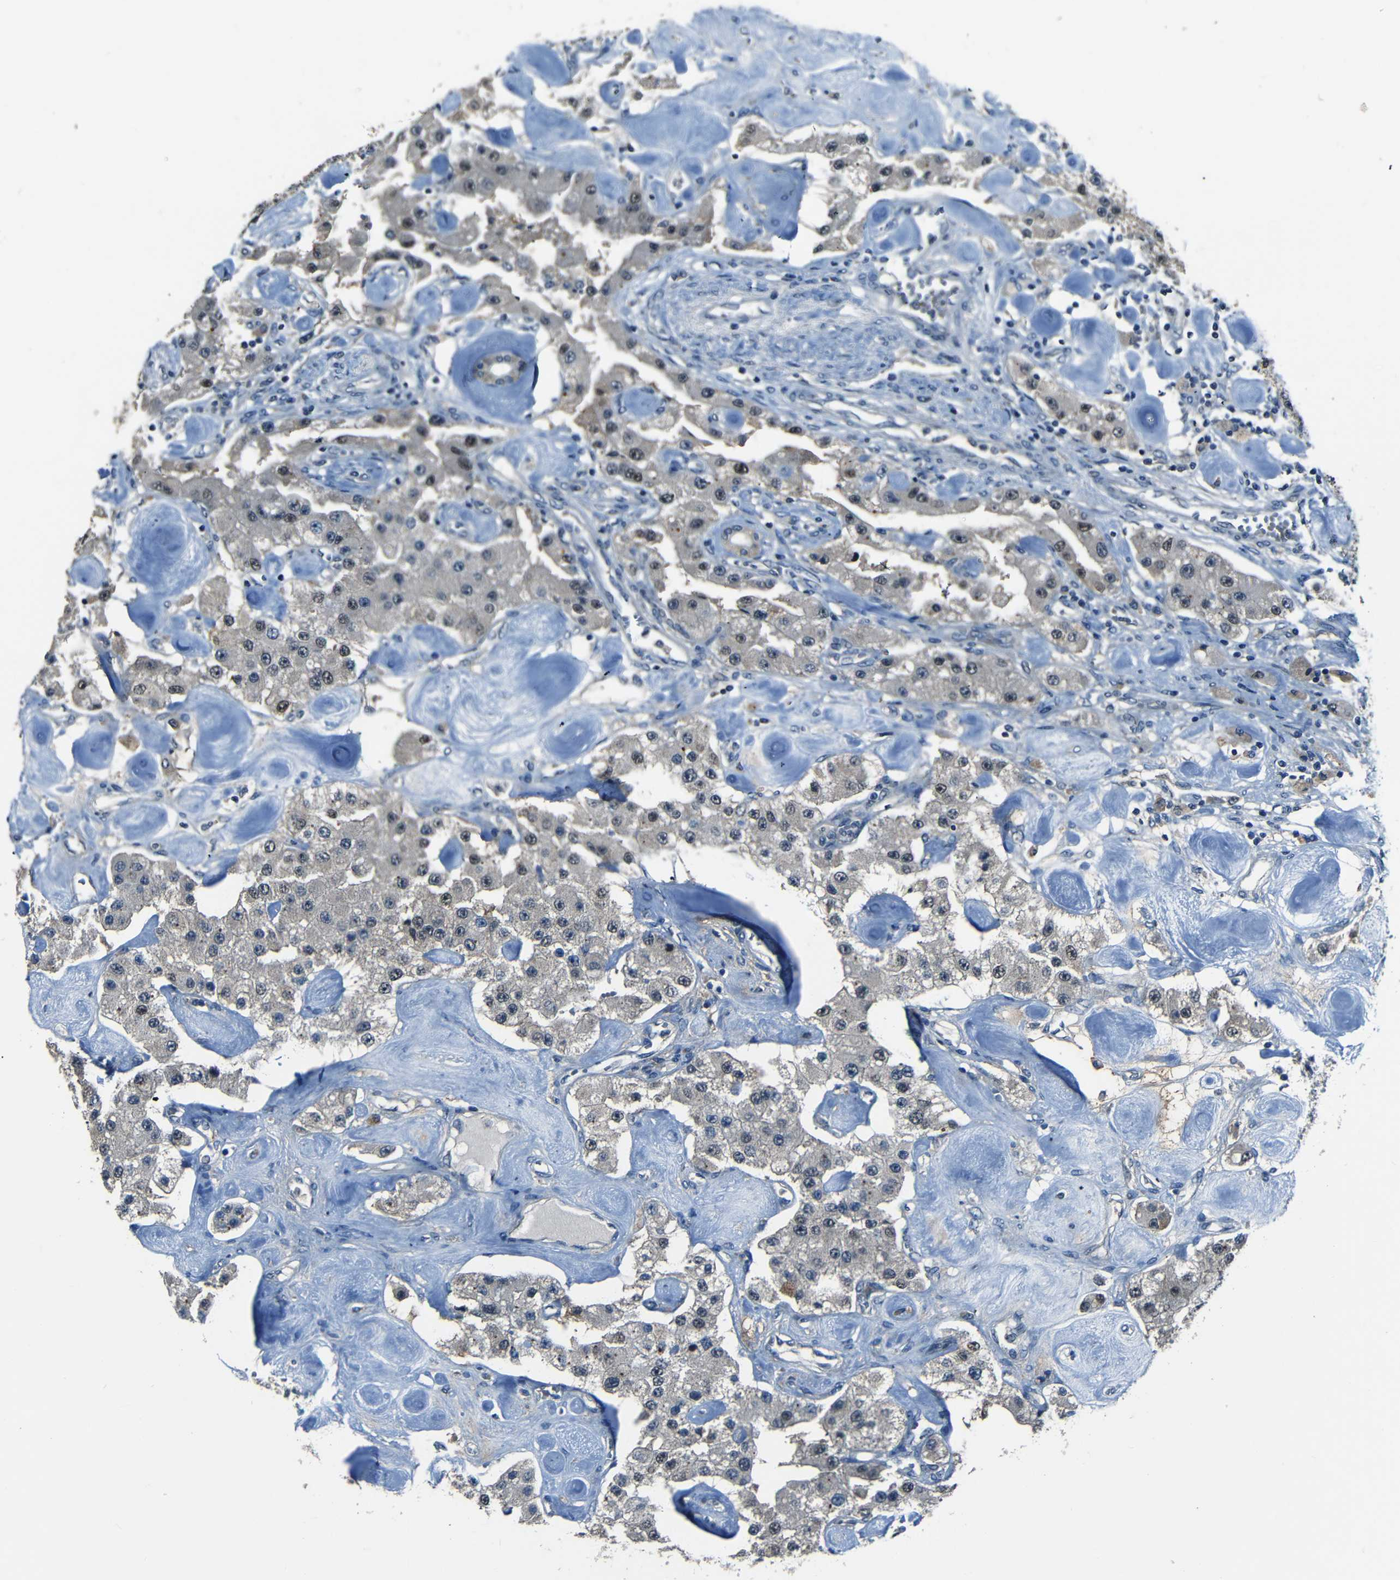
{"staining": {"intensity": "negative", "quantity": "none", "location": "none"}, "tissue": "carcinoid", "cell_type": "Tumor cells", "image_type": "cancer", "snomed": [{"axis": "morphology", "description": "Carcinoid, malignant, NOS"}, {"axis": "topography", "description": "Pancreas"}], "caption": "This is an IHC image of carcinoid. There is no expression in tumor cells.", "gene": "SLA", "patient": {"sex": "male", "age": 41}}